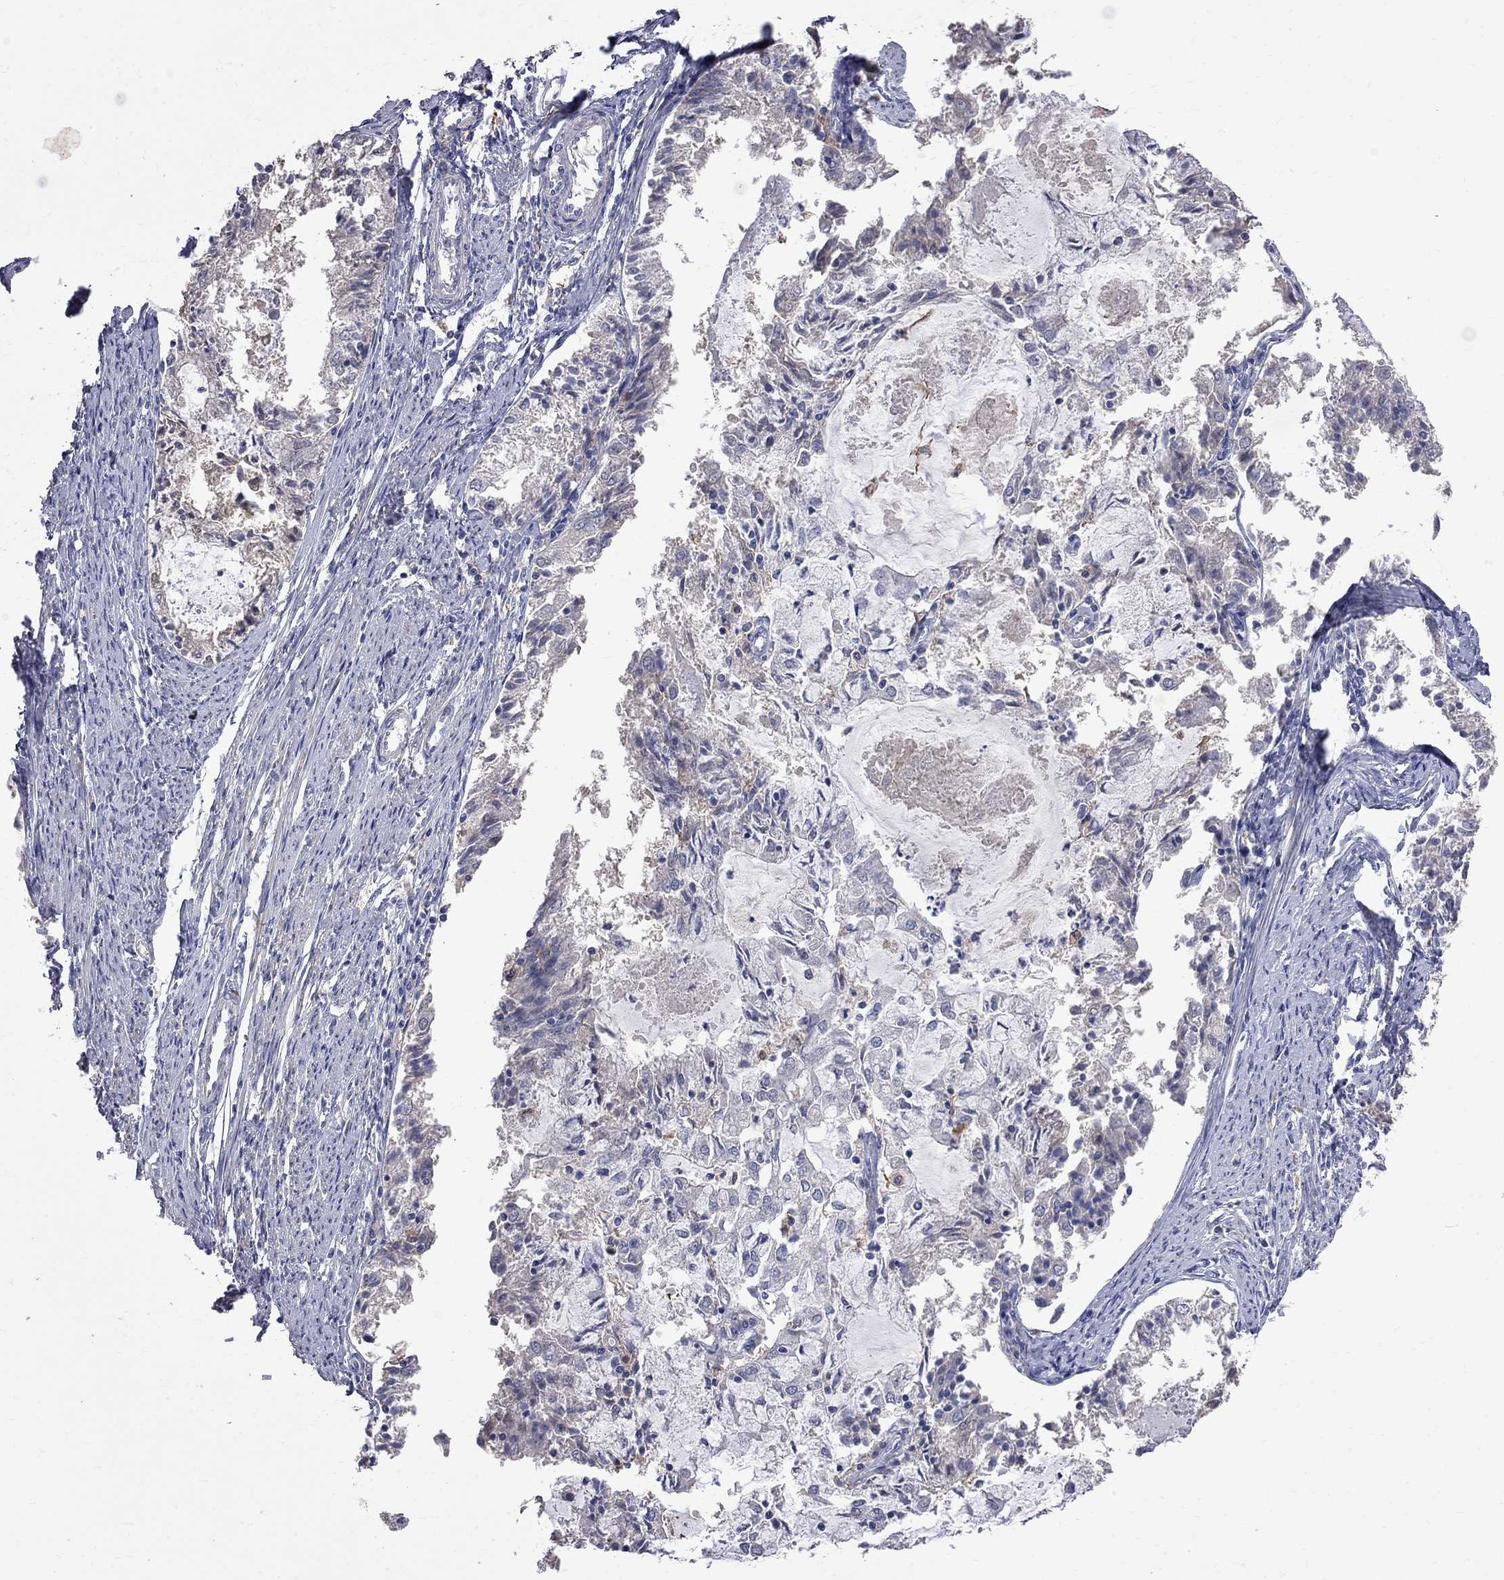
{"staining": {"intensity": "negative", "quantity": "none", "location": "none"}, "tissue": "endometrial cancer", "cell_type": "Tumor cells", "image_type": "cancer", "snomed": [{"axis": "morphology", "description": "Adenocarcinoma, NOS"}, {"axis": "topography", "description": "Endometrium"}], "caption": "The histopathology image reveals no staining of tumor cells in endometrial cancer.", "gene": "CKAP2", "patient": {"sex": "female", "age": 57}}